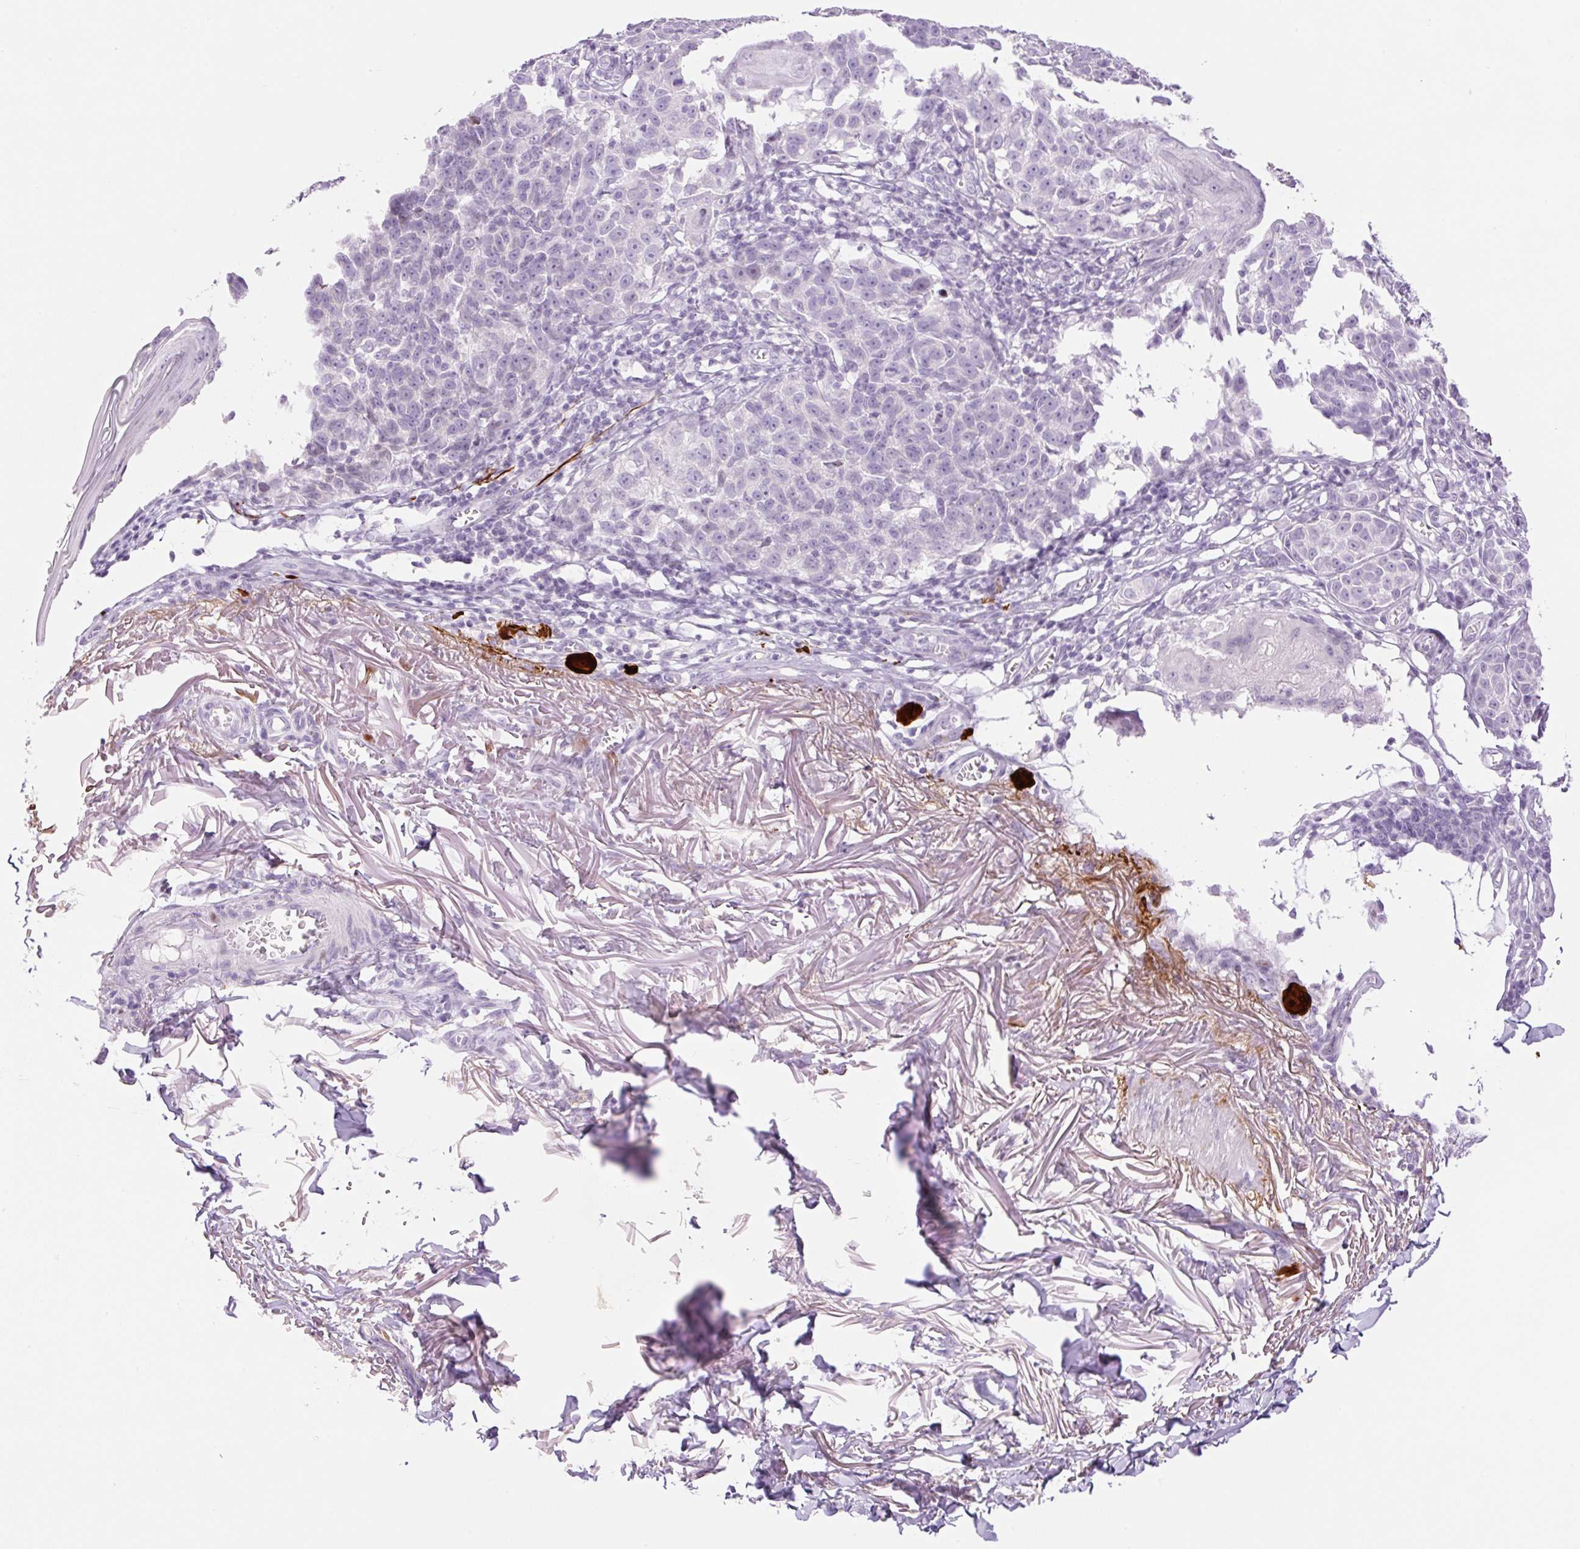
{"staining": {"intensity": "negative", "quantity": "none", "location": "none"}, "tissue": "melanoma", "cell_type": "Tumor cells", "image_type": "cancer", "snomed": [{"axis": "morphology", "description": "Malignant melanoma, NOS"}, {"axis": "topography", "description": "Skin"}], "caption": "Protein analysis of melanoma reveals no significant staining in tumor cells.", "gene": "SP140L", "patient": {"sex": "male", "age": 73}}